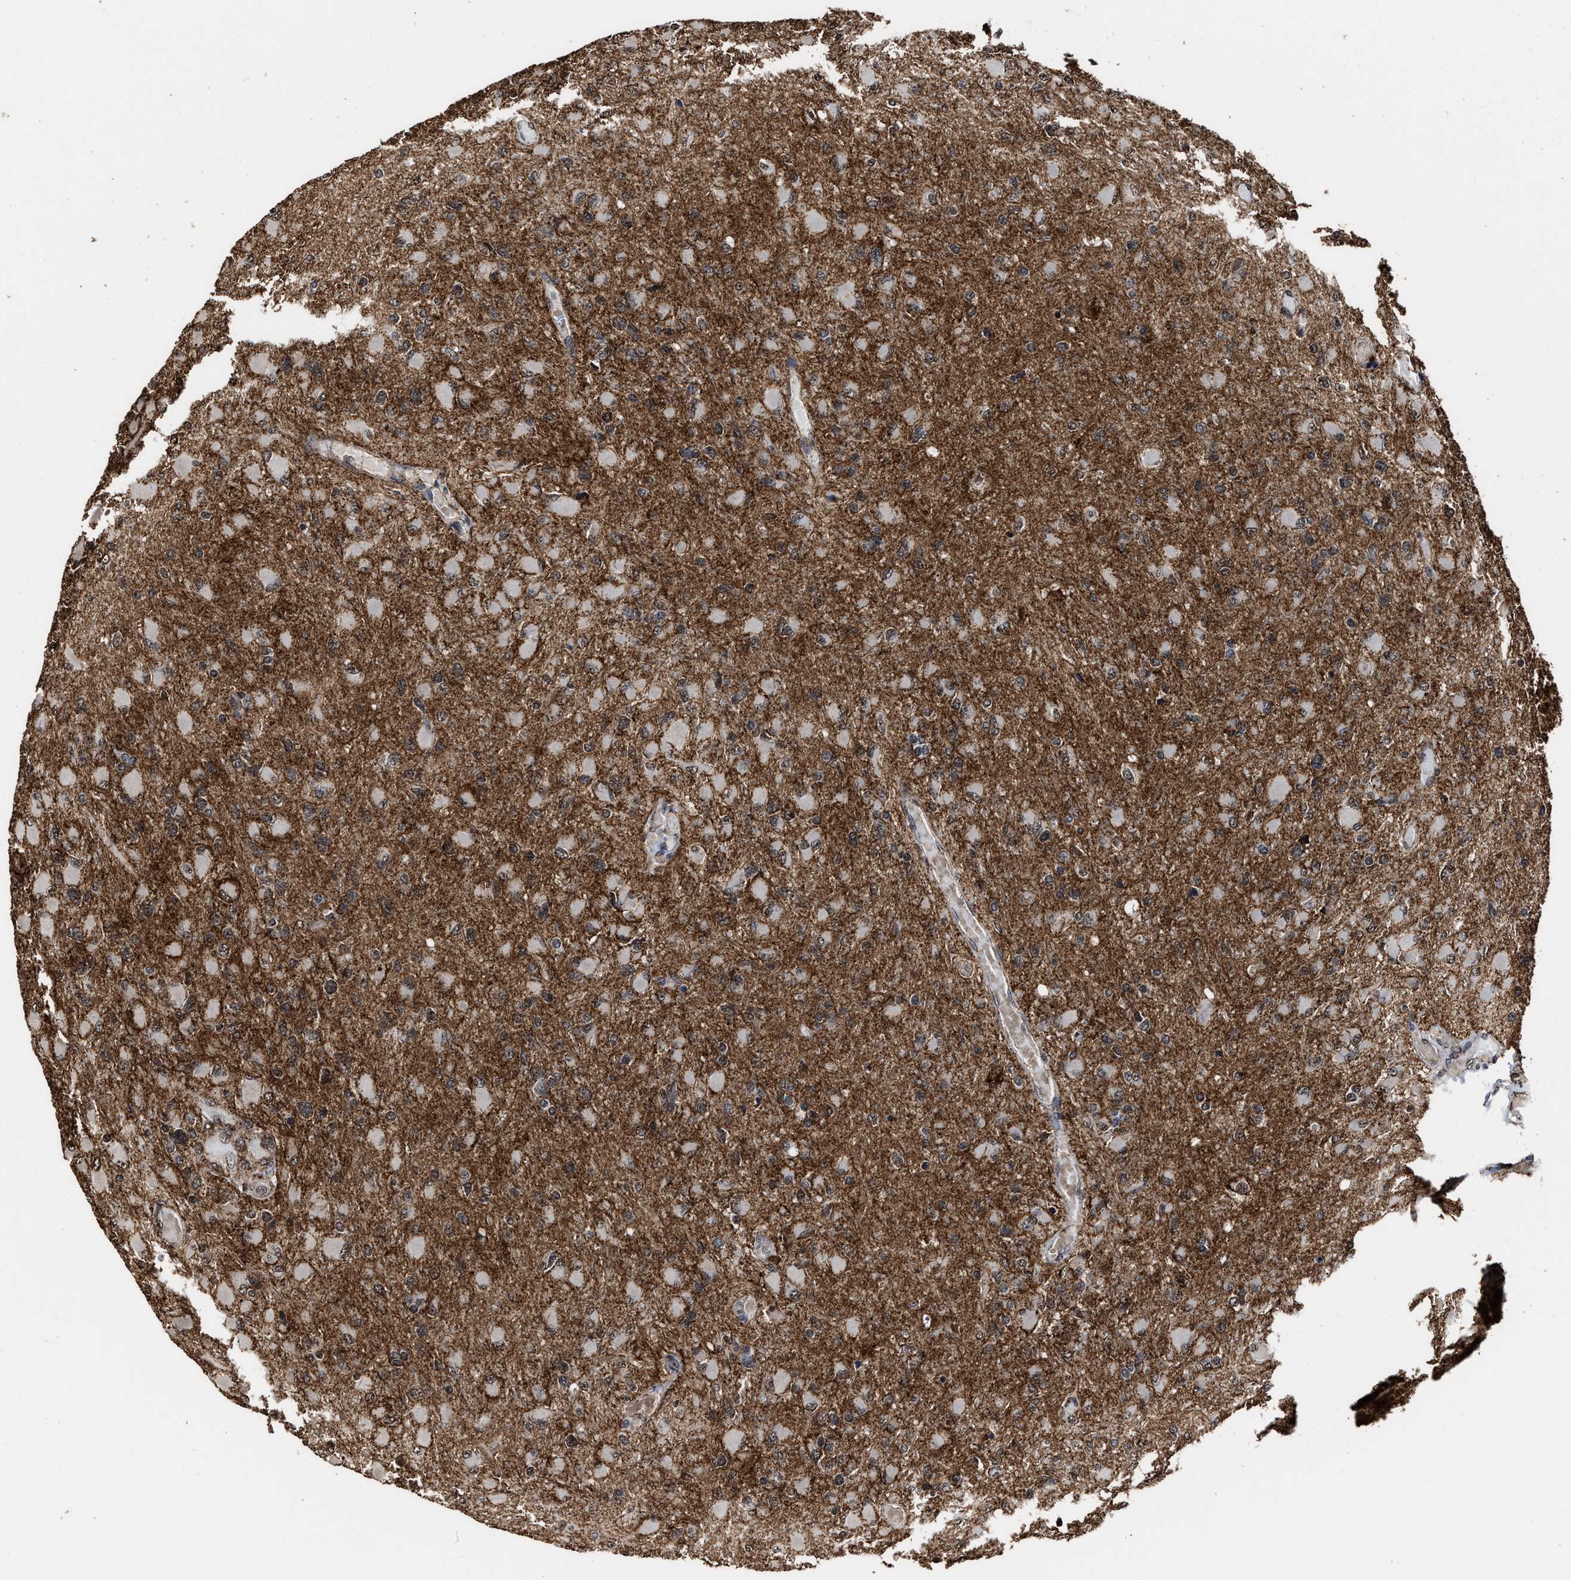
{"staining": {"intensity": "moderate", "quantity": "<25%", "location": "cytoplasmic/membranous"}, "tissue": "glioma", "cell_type": "Tumor cells", "image_type": "cancer", "snomed": [{"axis": "morphology", "description": "Glioma, malignant, High grade"}, {"axis": "topography", "description": "Cerebral cortex"}], "caption": "This is a histology image of IHC staining of glioma, which shows moderate expression in the cytoplasmic/membranous of tumor cells.", "gene": "SEPTIN2", "patient": {"sex": "female", "age": 36}}